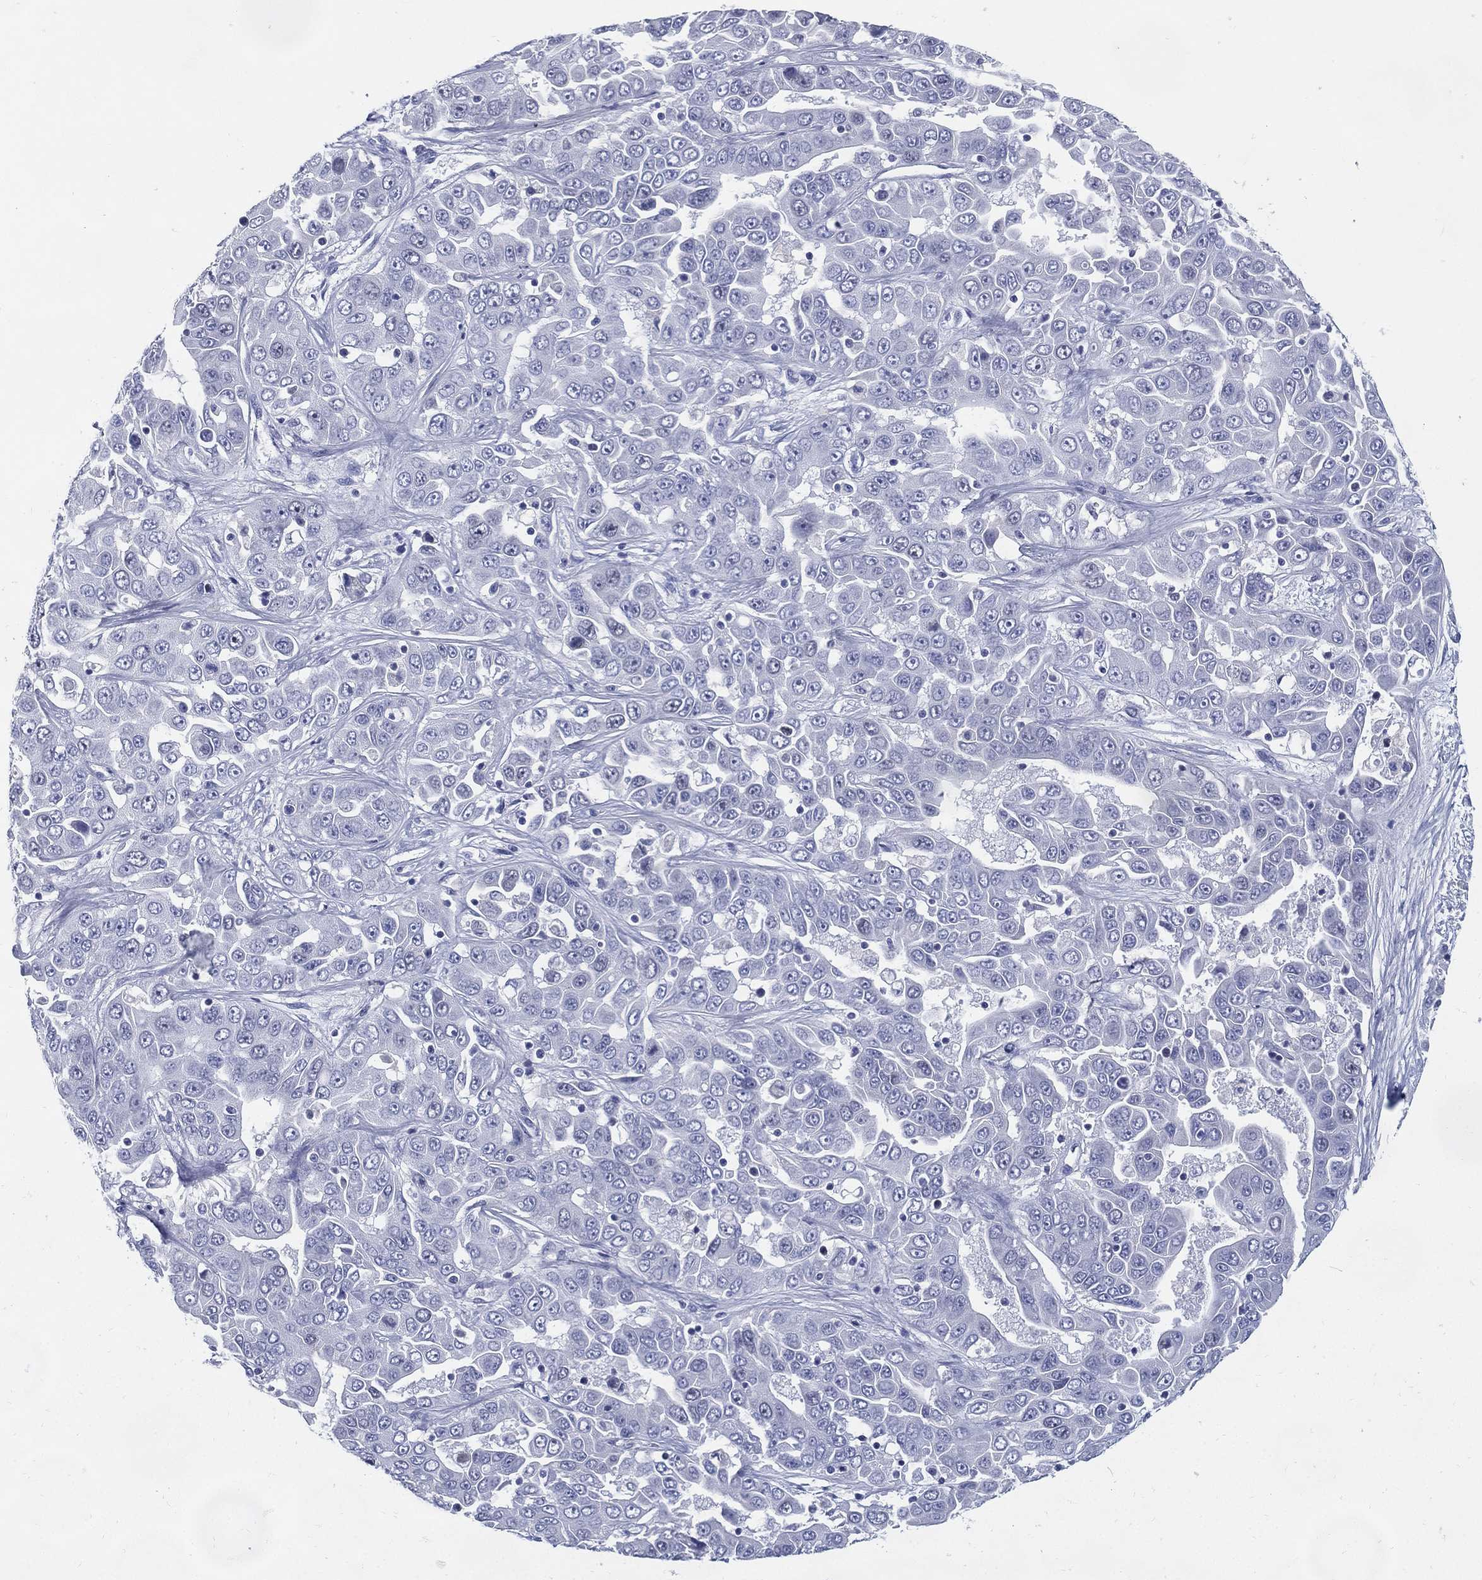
{"staining": {"intensity": "negative", "quantity": "none", "location": "none"}, "tissue": "liver cancer", "cell_type": "Tumor cells", "image_type": "cancer", "snomed": [{"axis": "morphology", "description": "Cholangiocarcinoma"}, {"axis": "topography", "description": "Liver"}], "caption": "Immunohistochemical staining of human liver cancer (cholangiocarcinoma) demonstrates no significant positivity in tumor cells. The staining is performed using DAB (3,3'-diaminobenzidine) brown chromogen with nuclei counter-stained in using hematoxylin.", "gene": "KIF2C", "patient": {"sex": "female", "age": 52}}